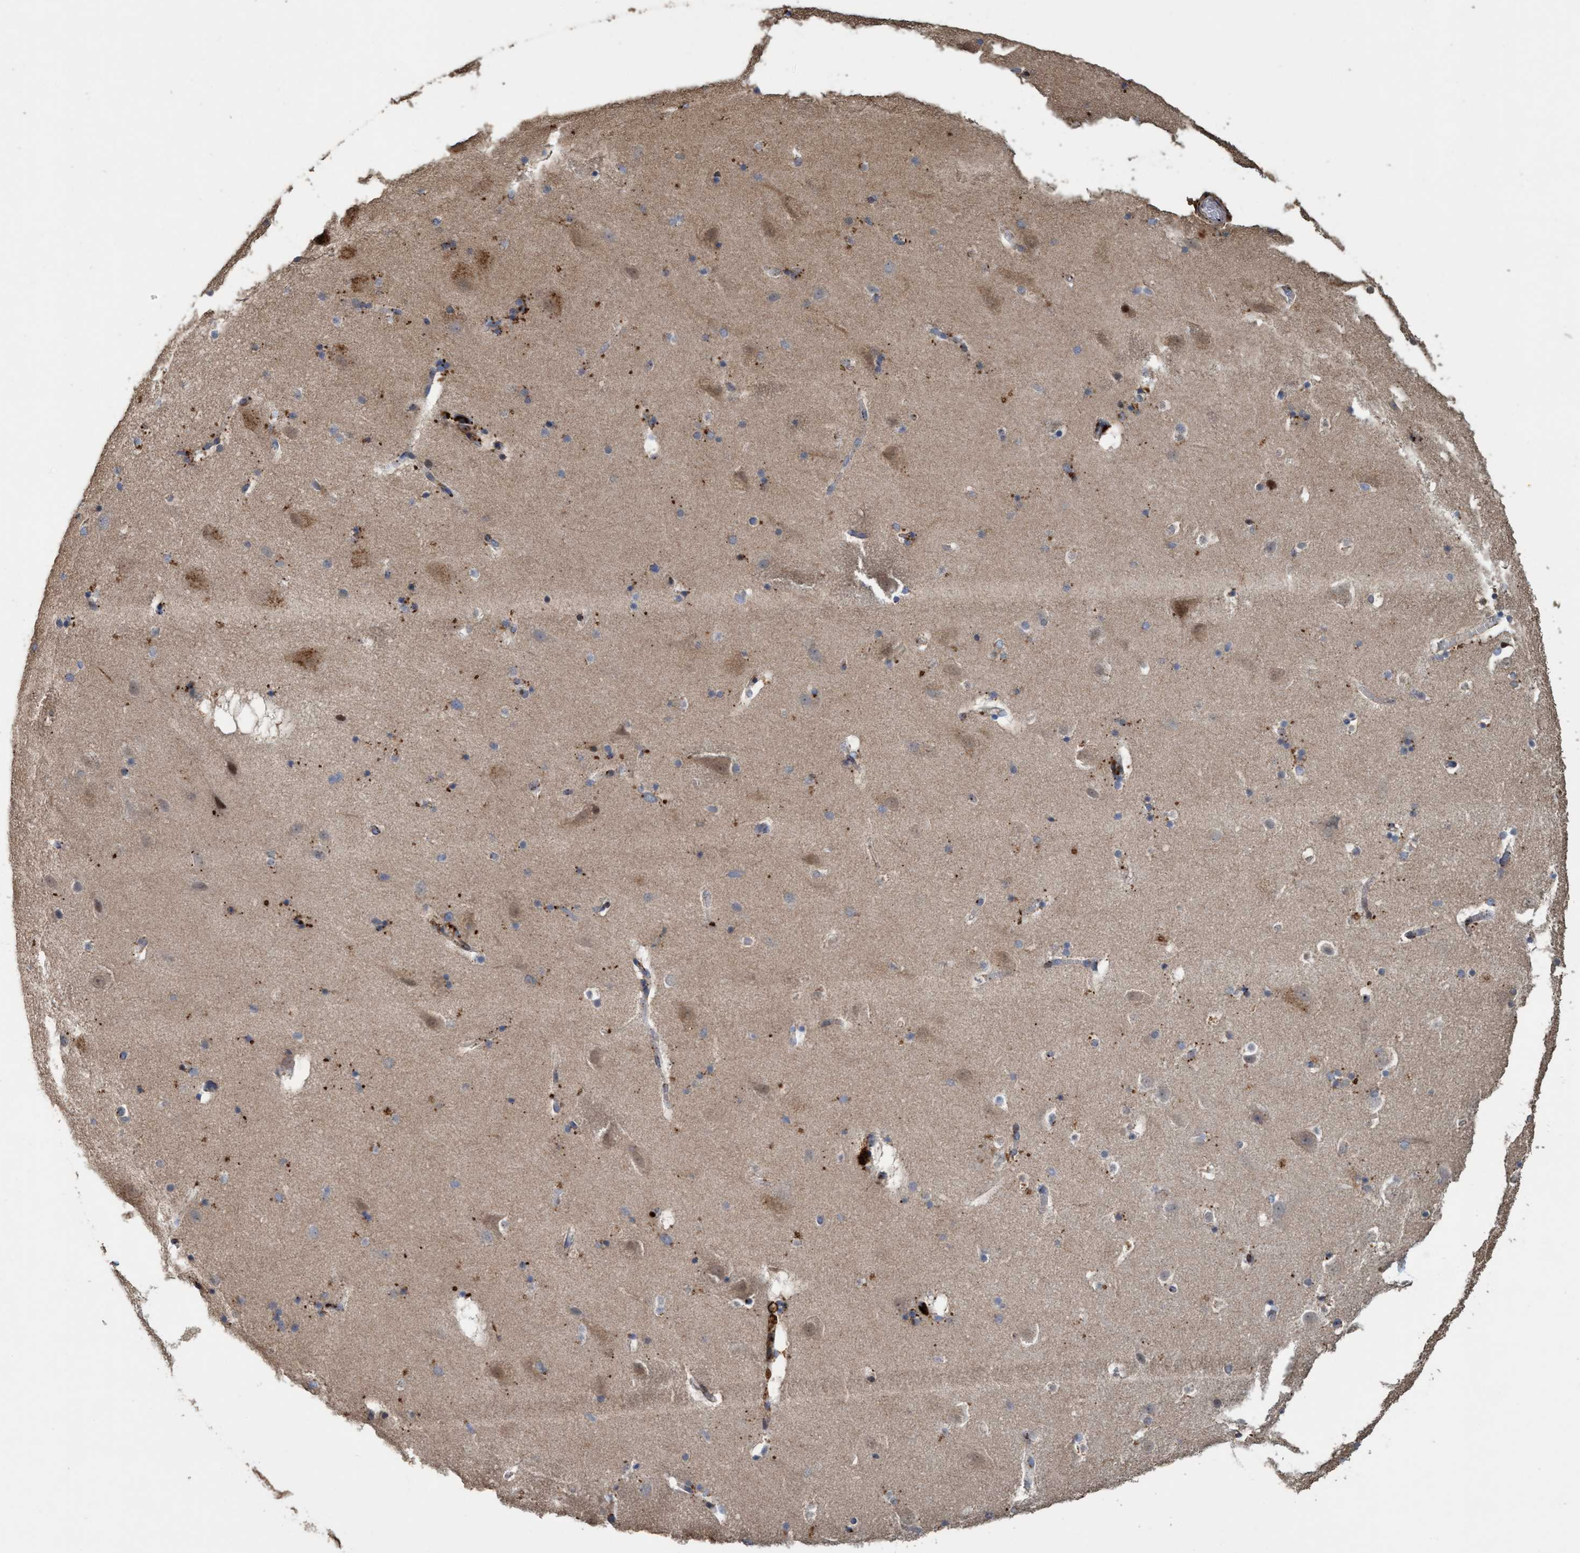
{"staining": {"intensity": "moderate", "quantity": "25%-75%", "location": "cytoplasmic/membranous"}, "tissue": "hippocampus", "cell_type": "Glial cells", "image_type": "normal", "snomed": [{"axis": "morphology", "description": "Normal tissue, NOS"}, {"axis": "topography", "description": "Hippocampus"}], "caption": "This photomicrograph demonstrates immunohistochemistry (IHC) staining of normal hippocampus, with medium moderate cytoplasmic/membranous positivity in approximately 25%-75% of glial cells.", "gene": "BBS9", "patient": {"sex": "male", "age": 45}}